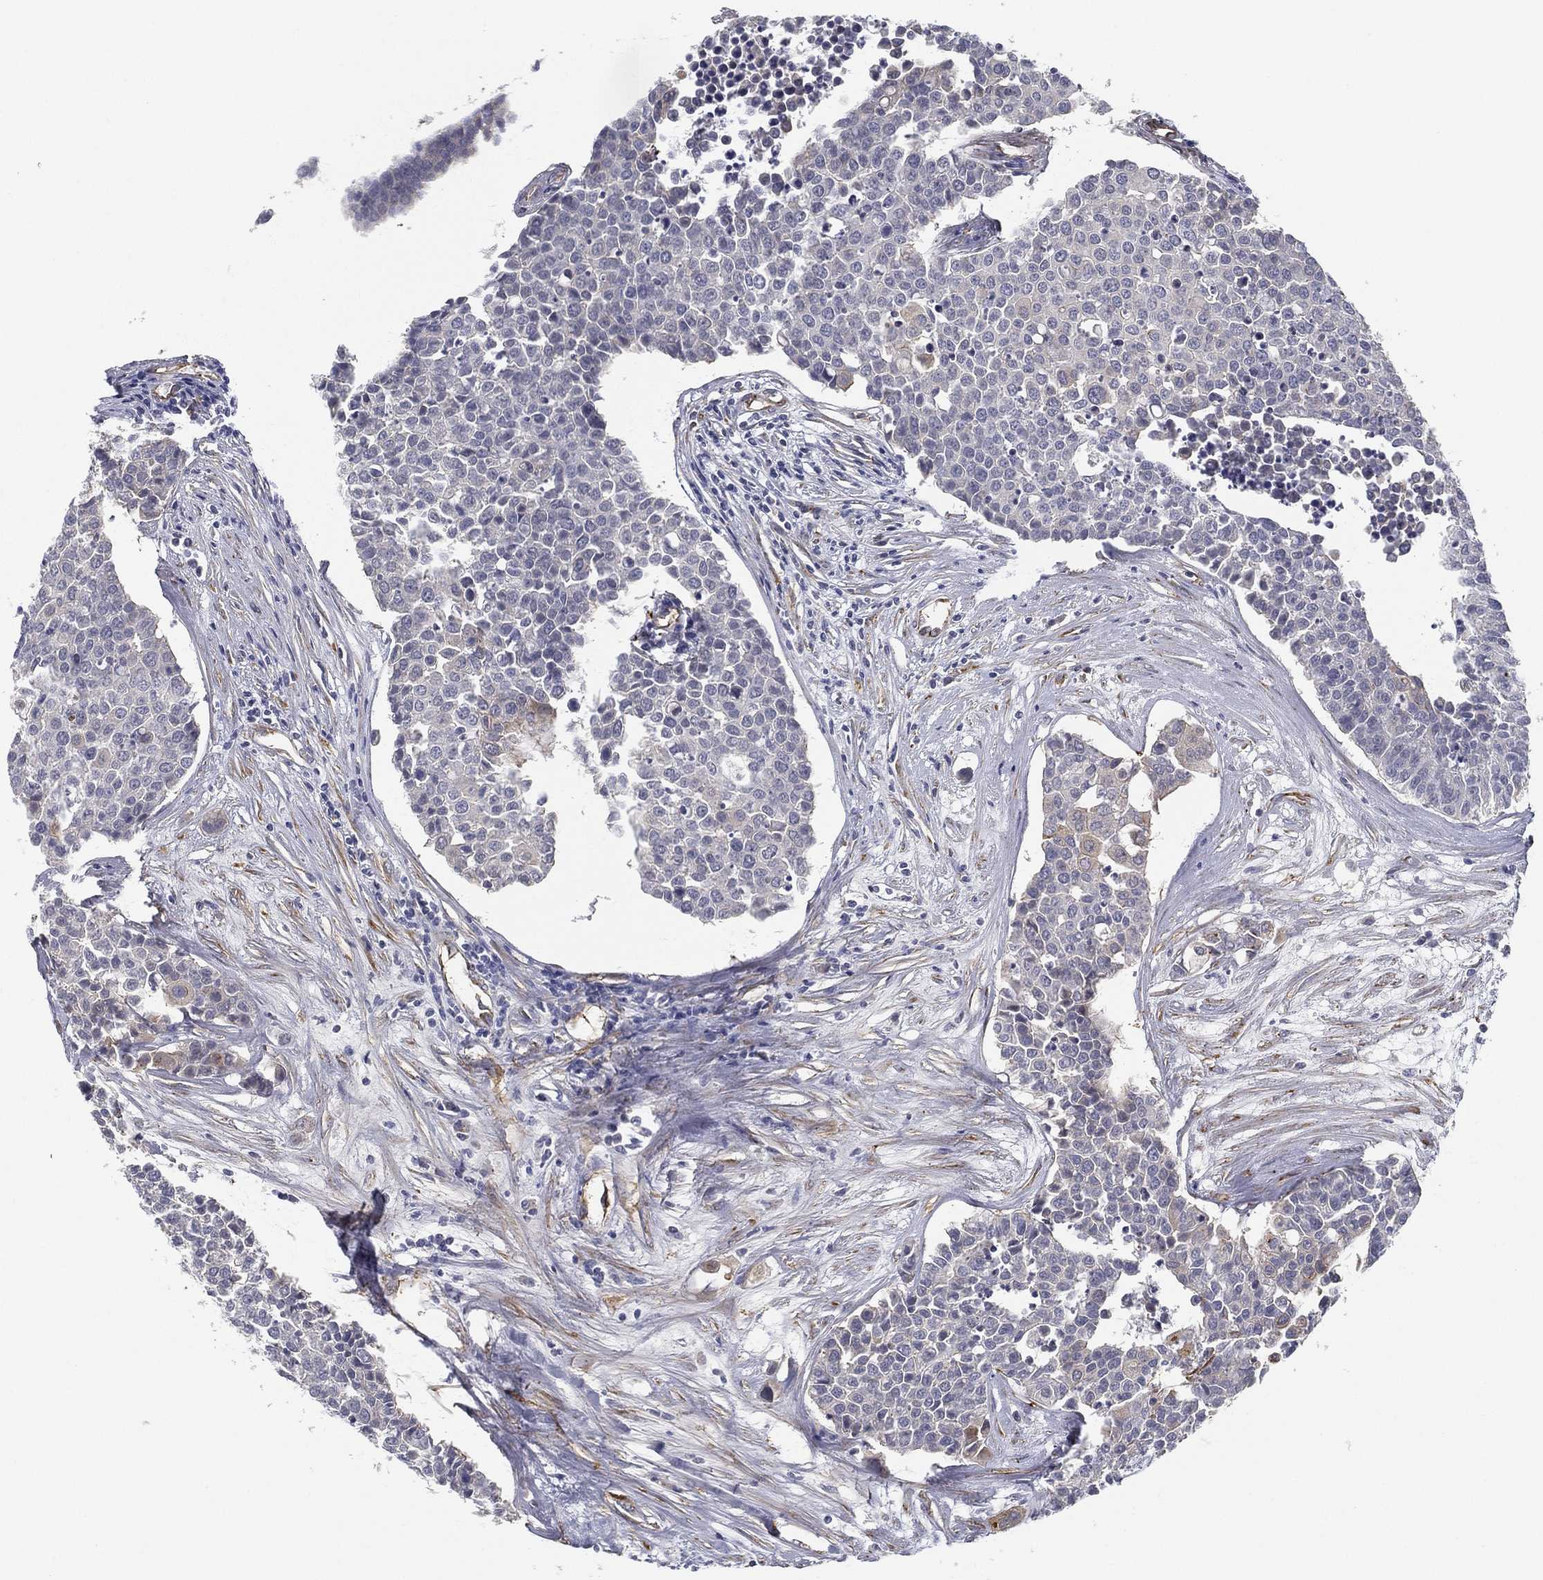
{"staining": {"intensity": "negative", "quantity": "none", "location": "none"}, "tissue": "carcinoid", "cell_type": "Tumor cells", "image_type": "cancer", "snomed": [{"axis": "morphology", "description": "Carcinoid, malignant, NOS"}, {"axis": "topography", "description": "Colon"}], "caption": "Immunohistochemistry histopathology image of human carcinoid stained for a protein (brown), which displays no expression in tumor cells. (DAB (3,3'-diaminobenzidine) immunohistochemistry, high magnification).", "gene": "LRRC56", "patient": {"sex": "male", "age": 81}}